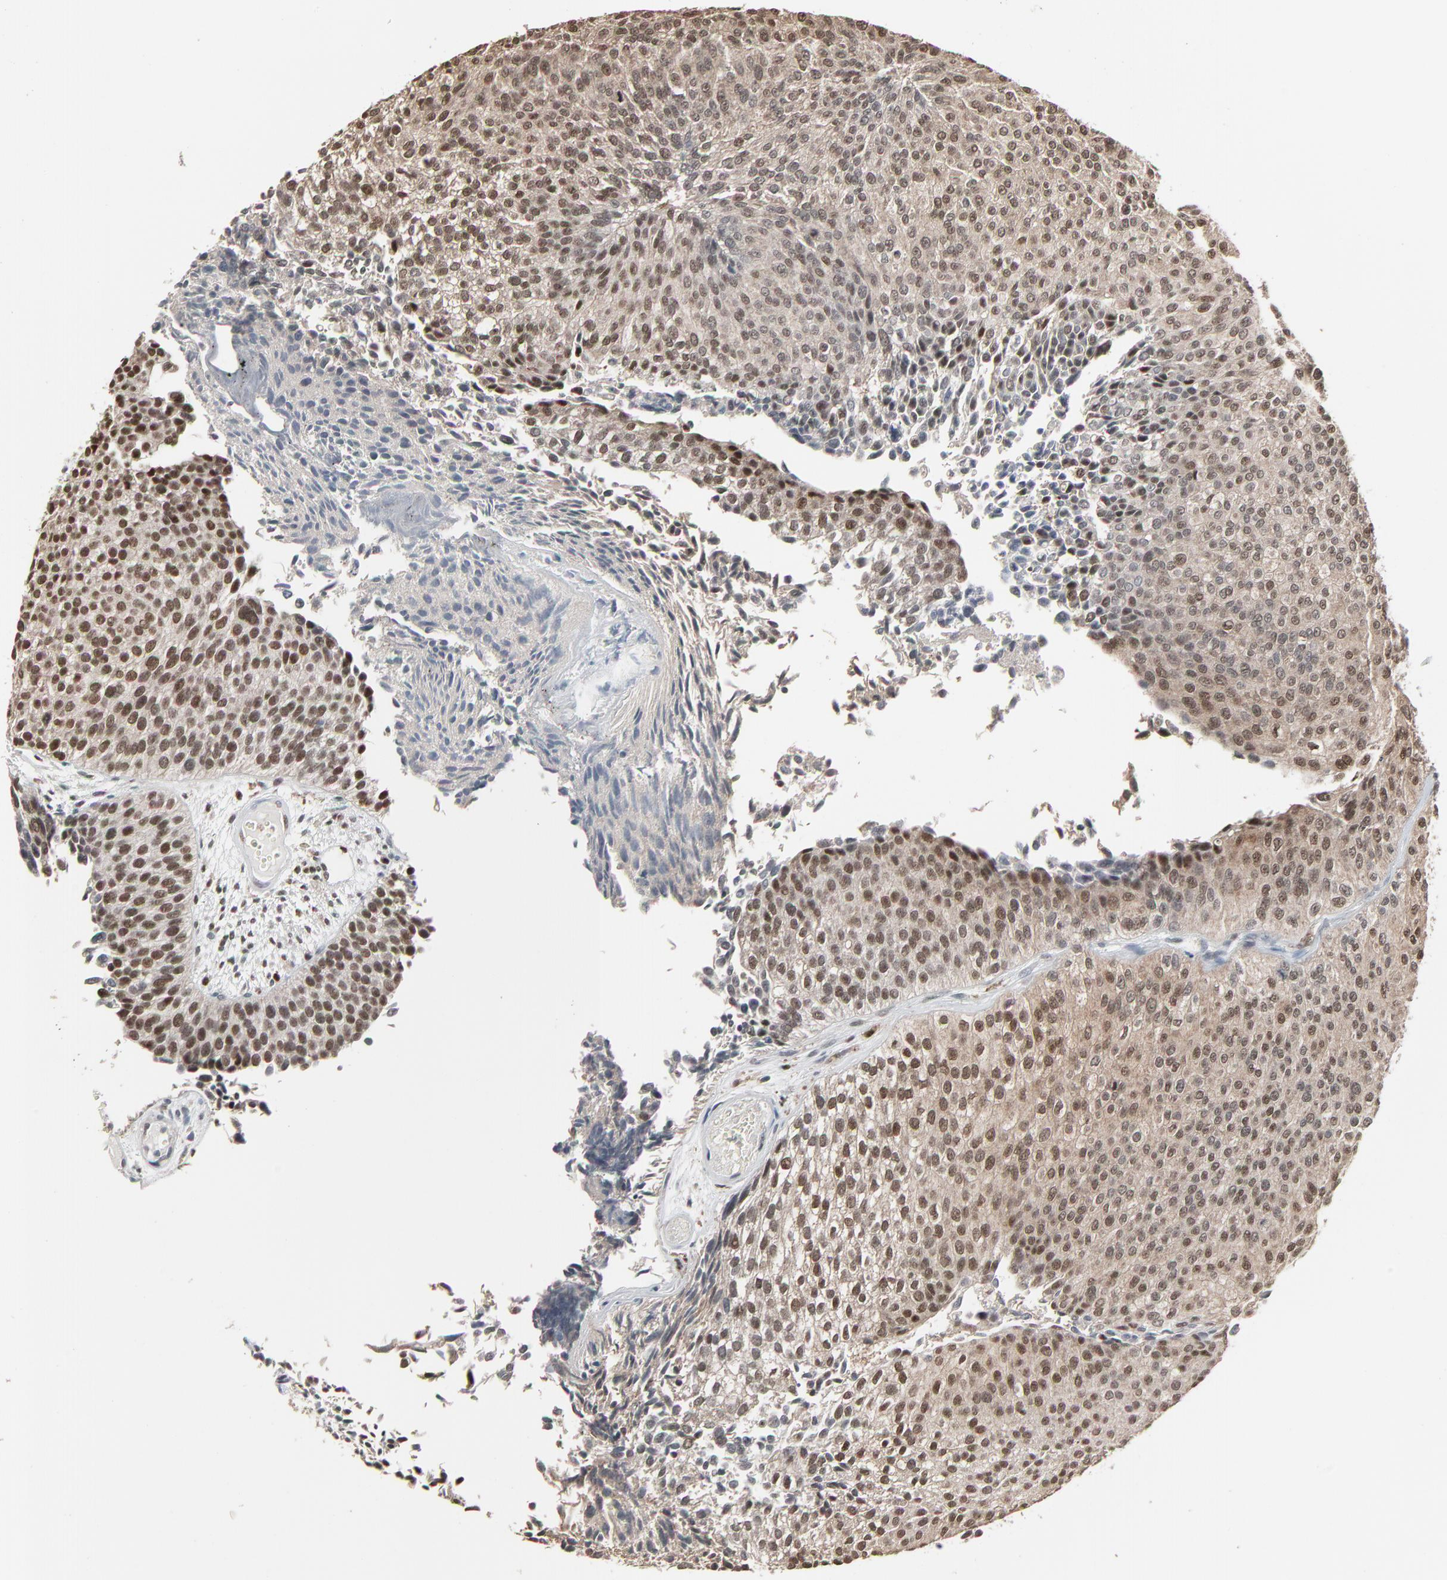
{"staining": {"intensity": "moderate", "quantity": ">75%", "location": "nuclear"}, "tissue": "urothelial cancer", "cell_type": "Tumor cells", "image_type": "cancer", "snomed": [{"axis": "morphology", "description": "Urothelial carcinoma, Low grade"}, {"axis": "topography", "description": "Urinary bladder"}], "caption": "About >75% of tumor cells in urothelial cancer reveal moderate nuclear protein positivity as visualized by brown immunohistochemical staining.", "gene": "DOCK8", "patient": {"sex": "male", "age": 84}}